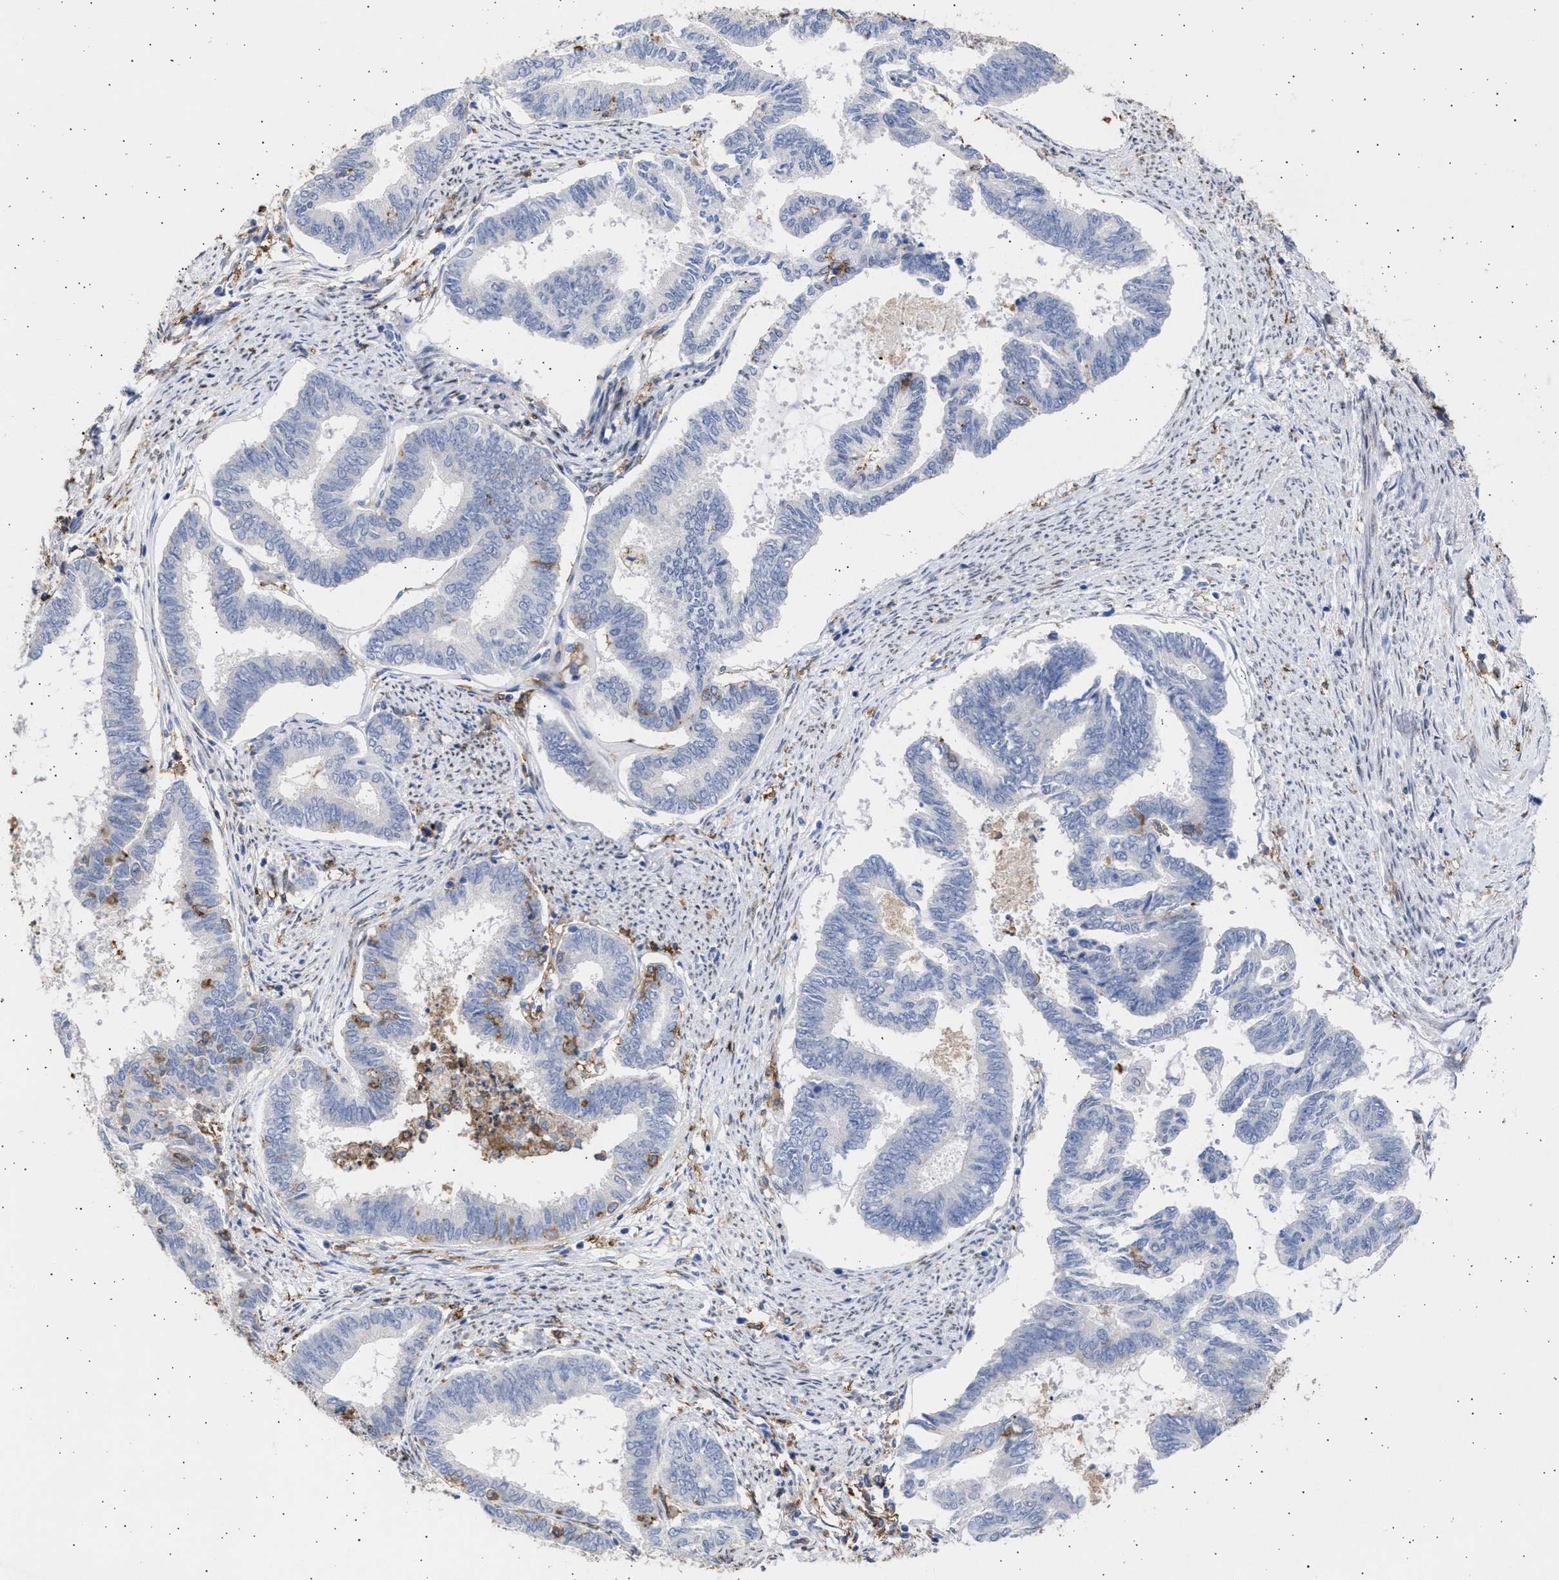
{"staining": {"intensity": "negative", "quantity": "none", "location": "none"}, "tissue": "endometrial cancer", "cell_type": "Tumor cells", "image_type": "cancer", "snomed": [{"axis": "morphology", "description": "Adenocarcinoma, NOS"}, {"axis": "topography", "description": "Endometrium"}], "caption": "Immunohistochemistry (IHC) image of adenocarcinoma (endometrial) stained for a protein (brown), which exhibits no staining in tumor cells. The staining was performed using DAB to visualize the protein expression in brown, while the nuclei were stained in blue with hematoxylin (Magnification: 20x).", "gene": "FCER1A", "patient": {"sex": "female", "age": 86}}